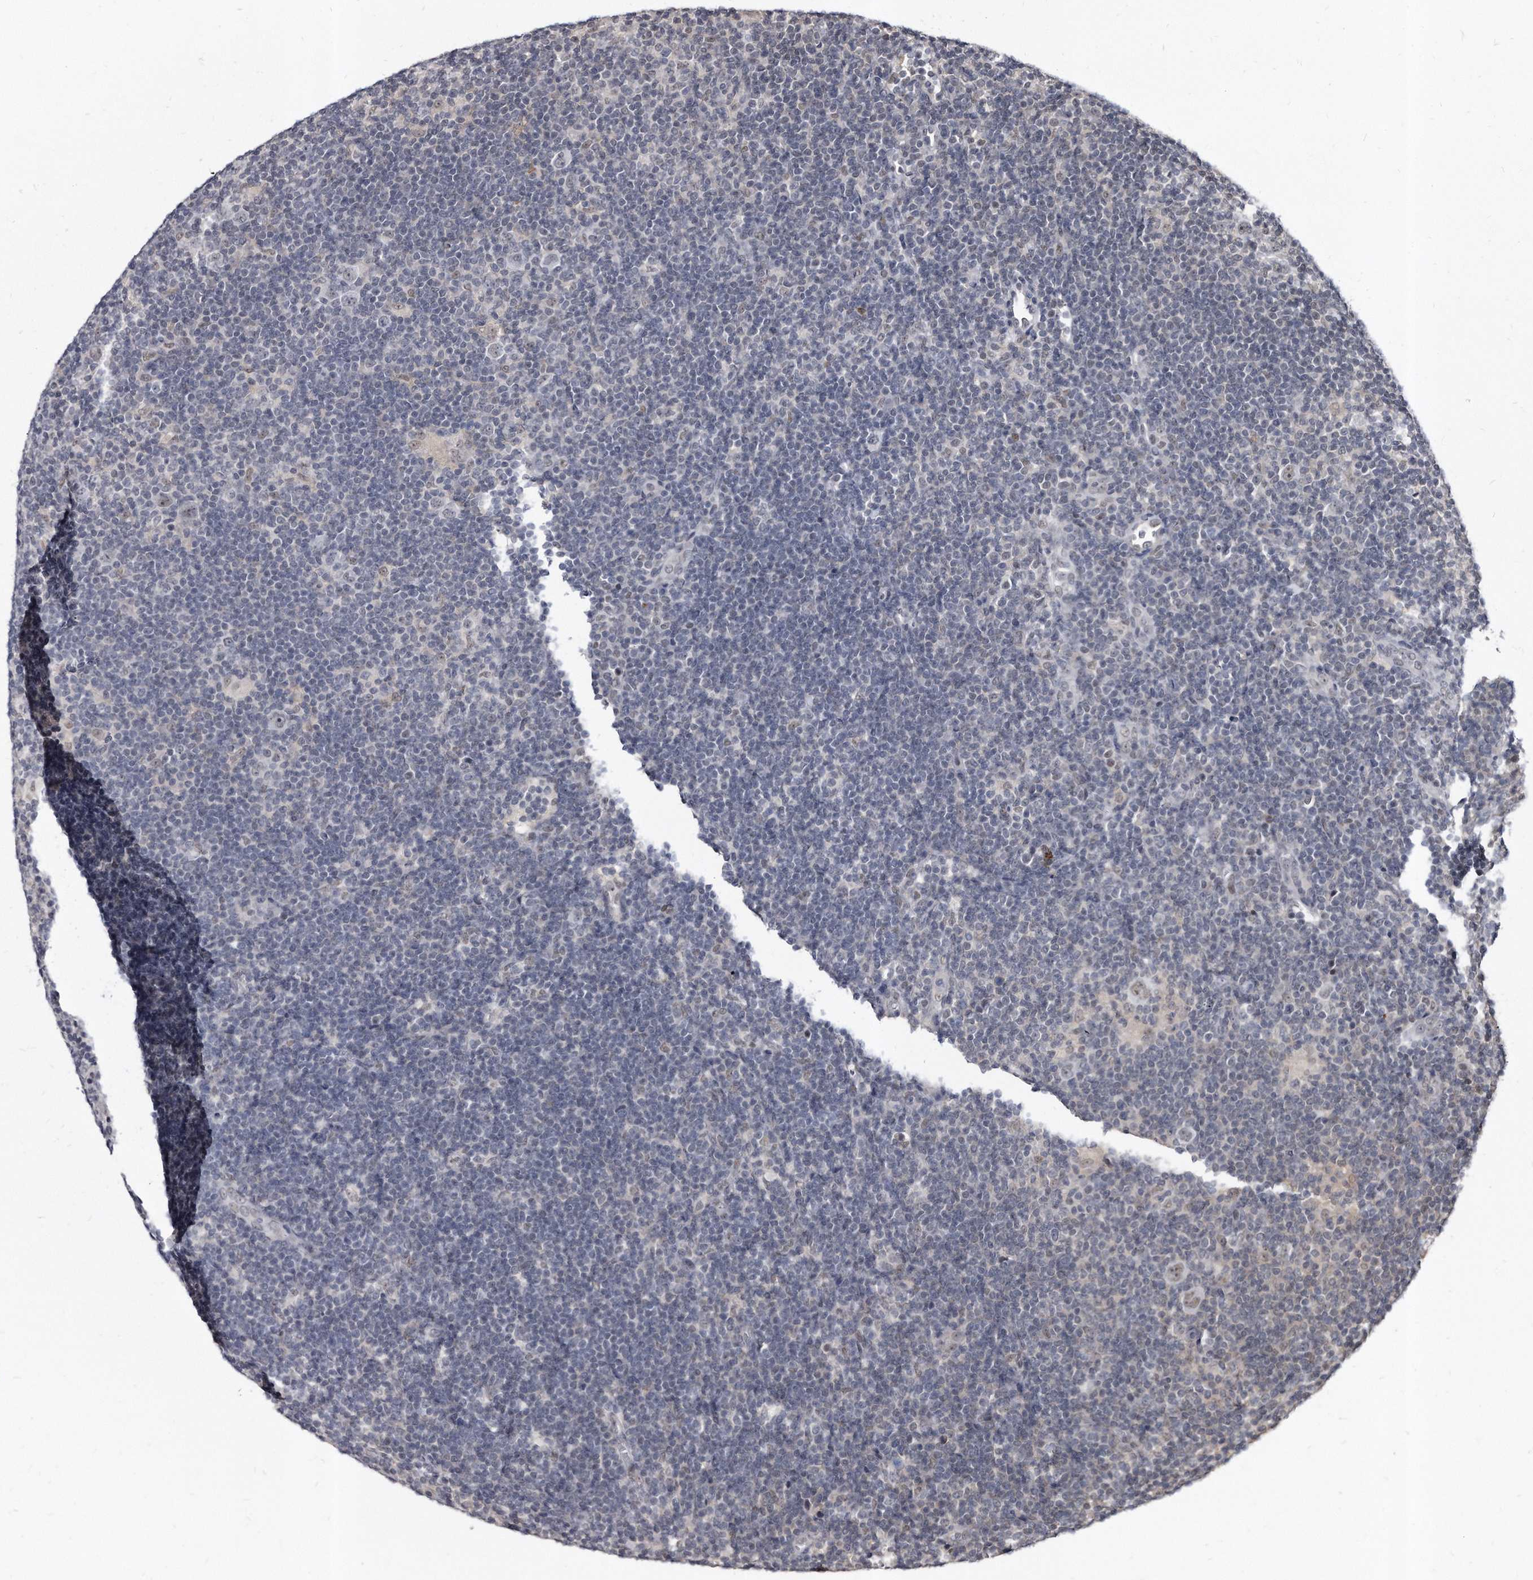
{"staining": {"intensity": "negative", "quantity": "none", "location": "none"}, "tissue": "lymphoma", "cell_type": "Tumor cells", "image_type": "cancer", "snomed": [{"axis": "morphology", "description": "Hodgkin's disease, NOS"}, {"axis": "topography", "description": "Lymph node"}], "caption": "Tumor cells are negative for protein expression in human lymphoma.", "gene": "KLHDC3", "patient": {"sex": "female", "age": 57}}